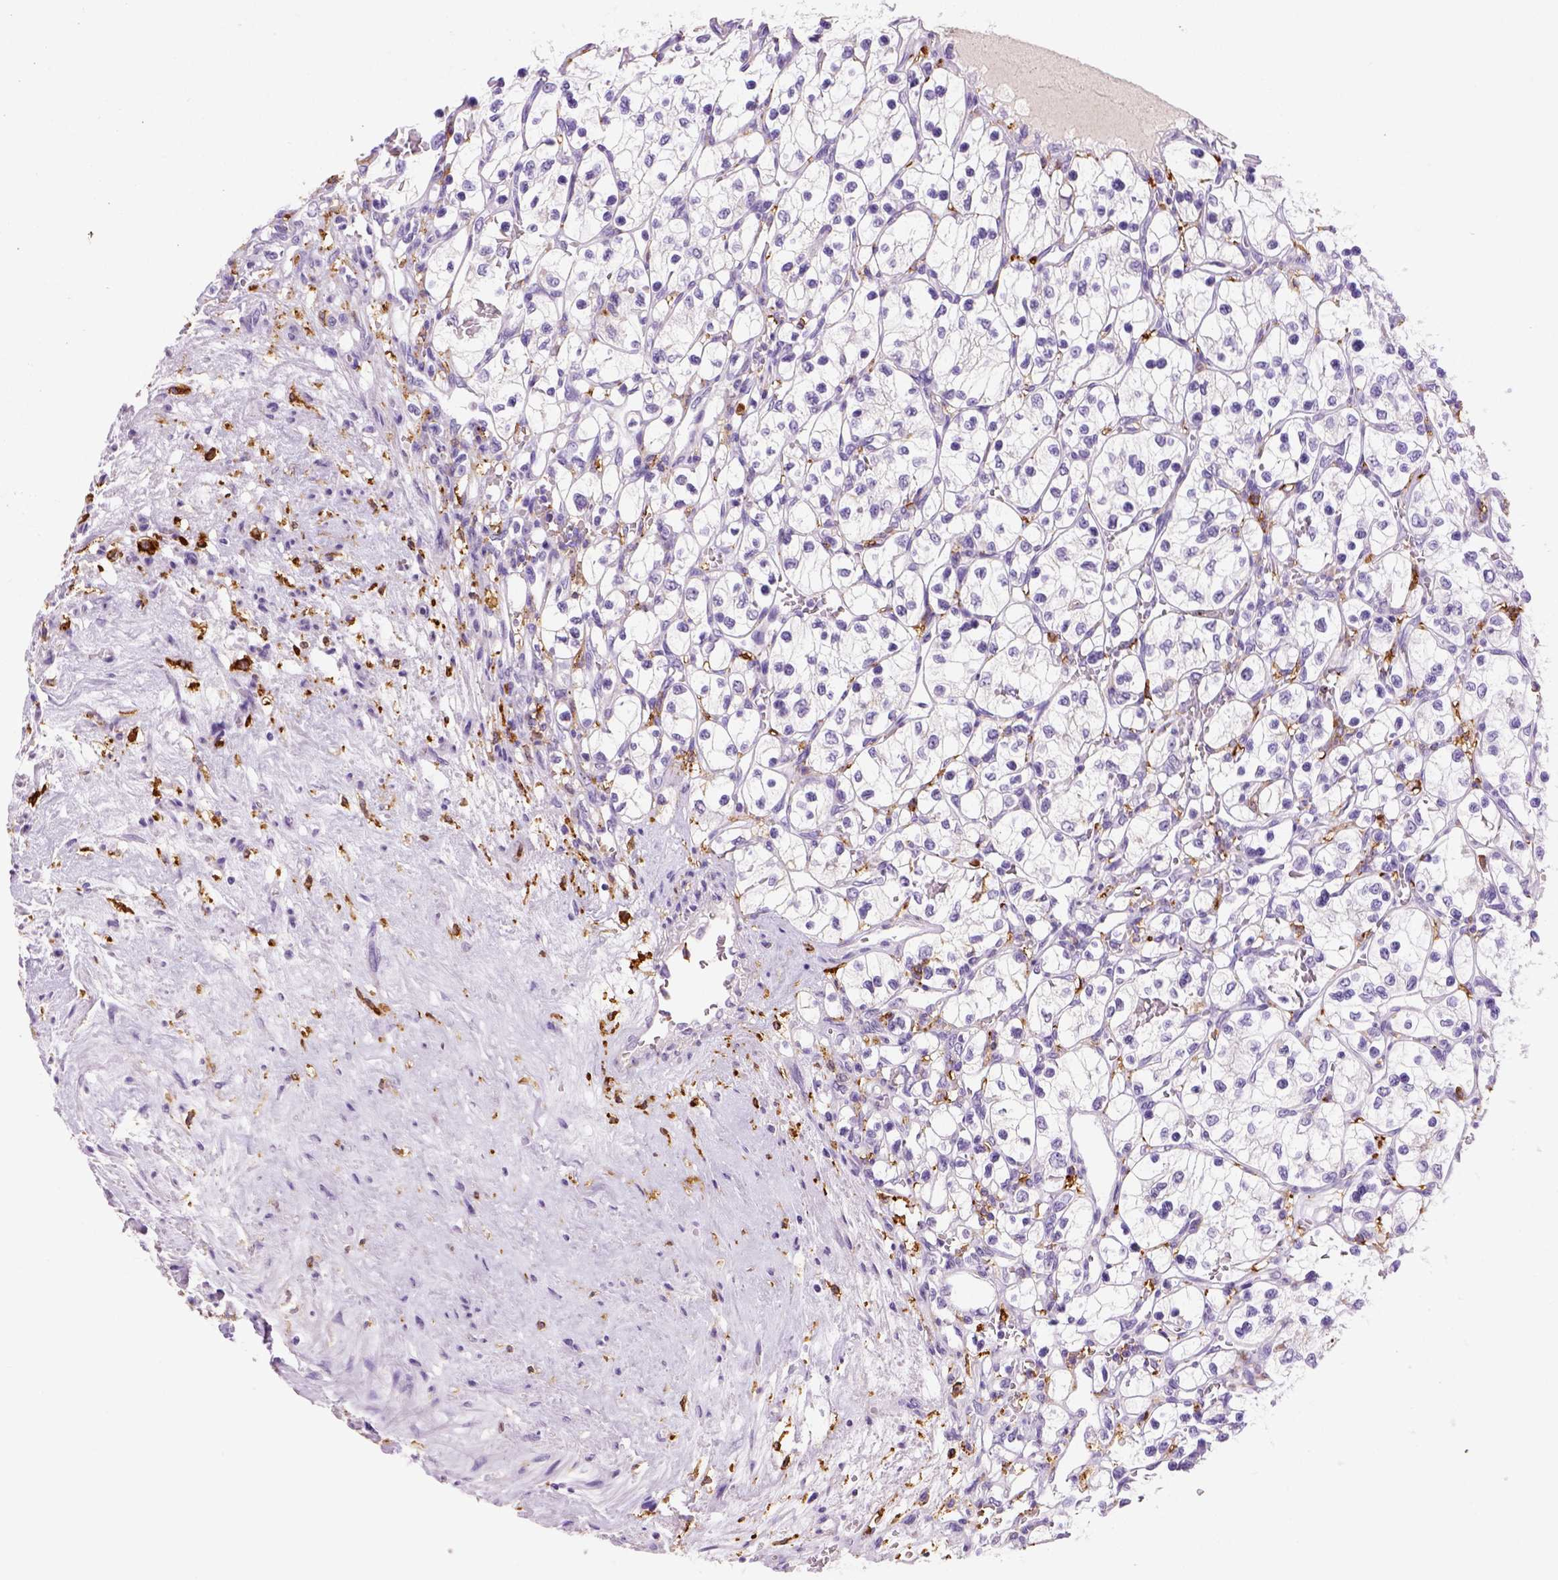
{"staining": {"intensity": "negative", "quantity": "none", "location": "none"}, "tissue": "renal cancer", "cell_type": "Tumor cells", "image_type": "cancer", "snomed": [{"axis": "morphology", "description": "Adenocarcinoma, NOS"}, {"axis": "topography", "description": "Kidney"}], "caption": "A histopathology image of human renal cancer (adenocarcinoma) is negative for staining in tumor cells.", "gene": "CD14", "patient": {"sex": "female", "age": 69}}